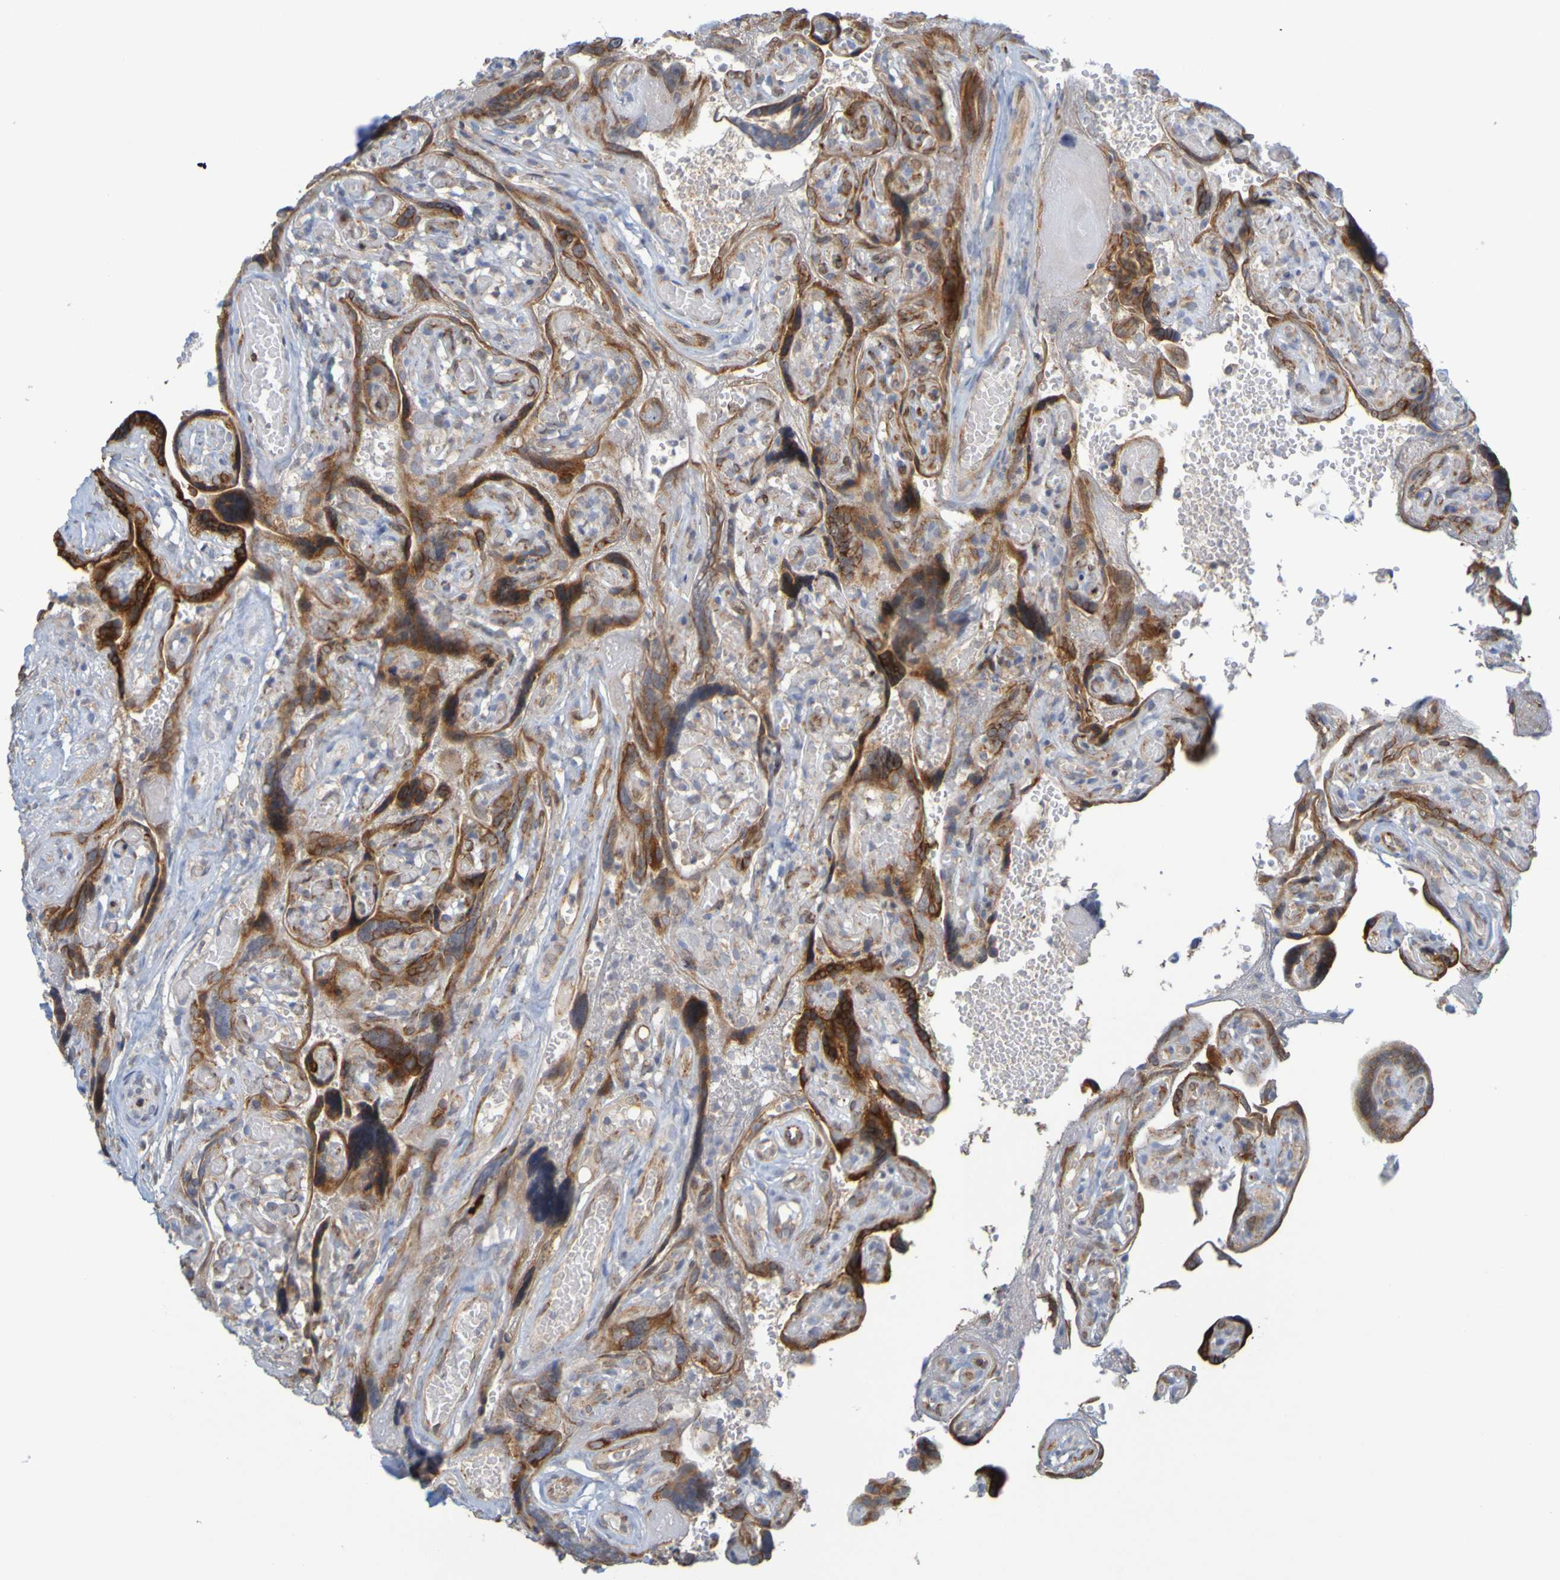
{"staining": {"intensity": "strong", "quantity": "25%-75%", "location": "cytoplasmic/membranous"}, "tissue": "placenta", "cell_type": "Decidual cells", "image_type": "normal", "snomed": [{"axis": "morphology", "description": "Normal tissue, NOS"}, {"axis": "topography", "description": "Placenta"}], "caption": "Immunohistochemistry (IHC) photomicrograph of unremarkable placenta stained for a protein (brown), which demonstrates high levels of strong cytoplasmic/membranous staining in approximately 25%-75% of decidual cells.", "gene": "MOGS", "patient": {"sex": "female", "age": 30}}